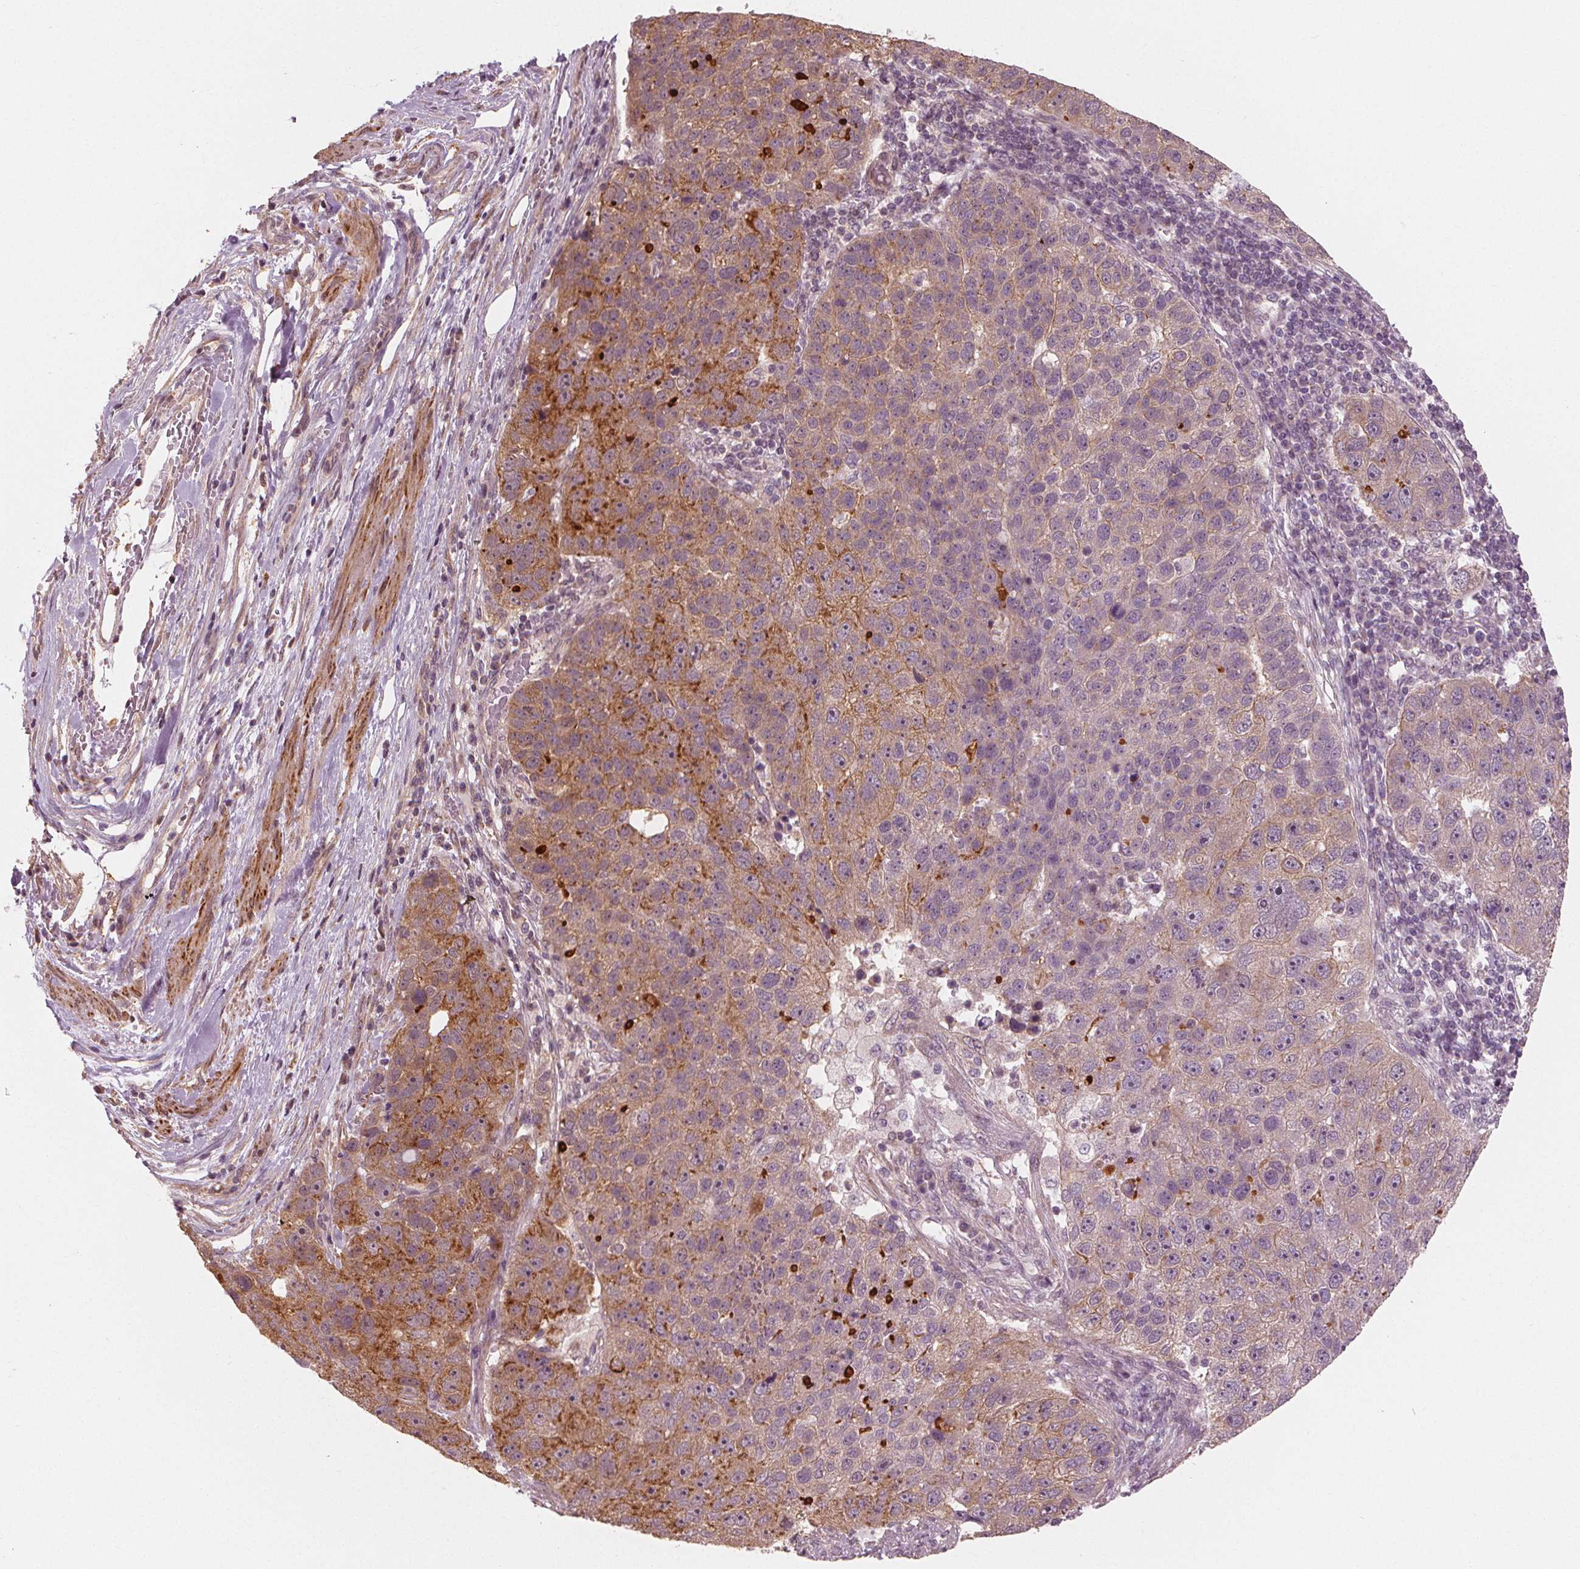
{"staining": {"intensity": "moderate", "quantity": "25%-75%", "location": "cytoplasmic/membranous"}, "tissue": "pancreatic cancer", "cell_type": "Tumor cells", "image_type": "cancer", "snomed": [{"axis": "morphology", "description": "Adenocarcinoma, NOS"}, {"axis": "topography", "description": "Pancreas"}], "caption": "A brown stain labels moderate cytoplasmic/membranous expression of a protein in human pancreatic cancer tumor cells.", "gene": "CLBA1", "patient": {"sex": "female", "age": 61}}